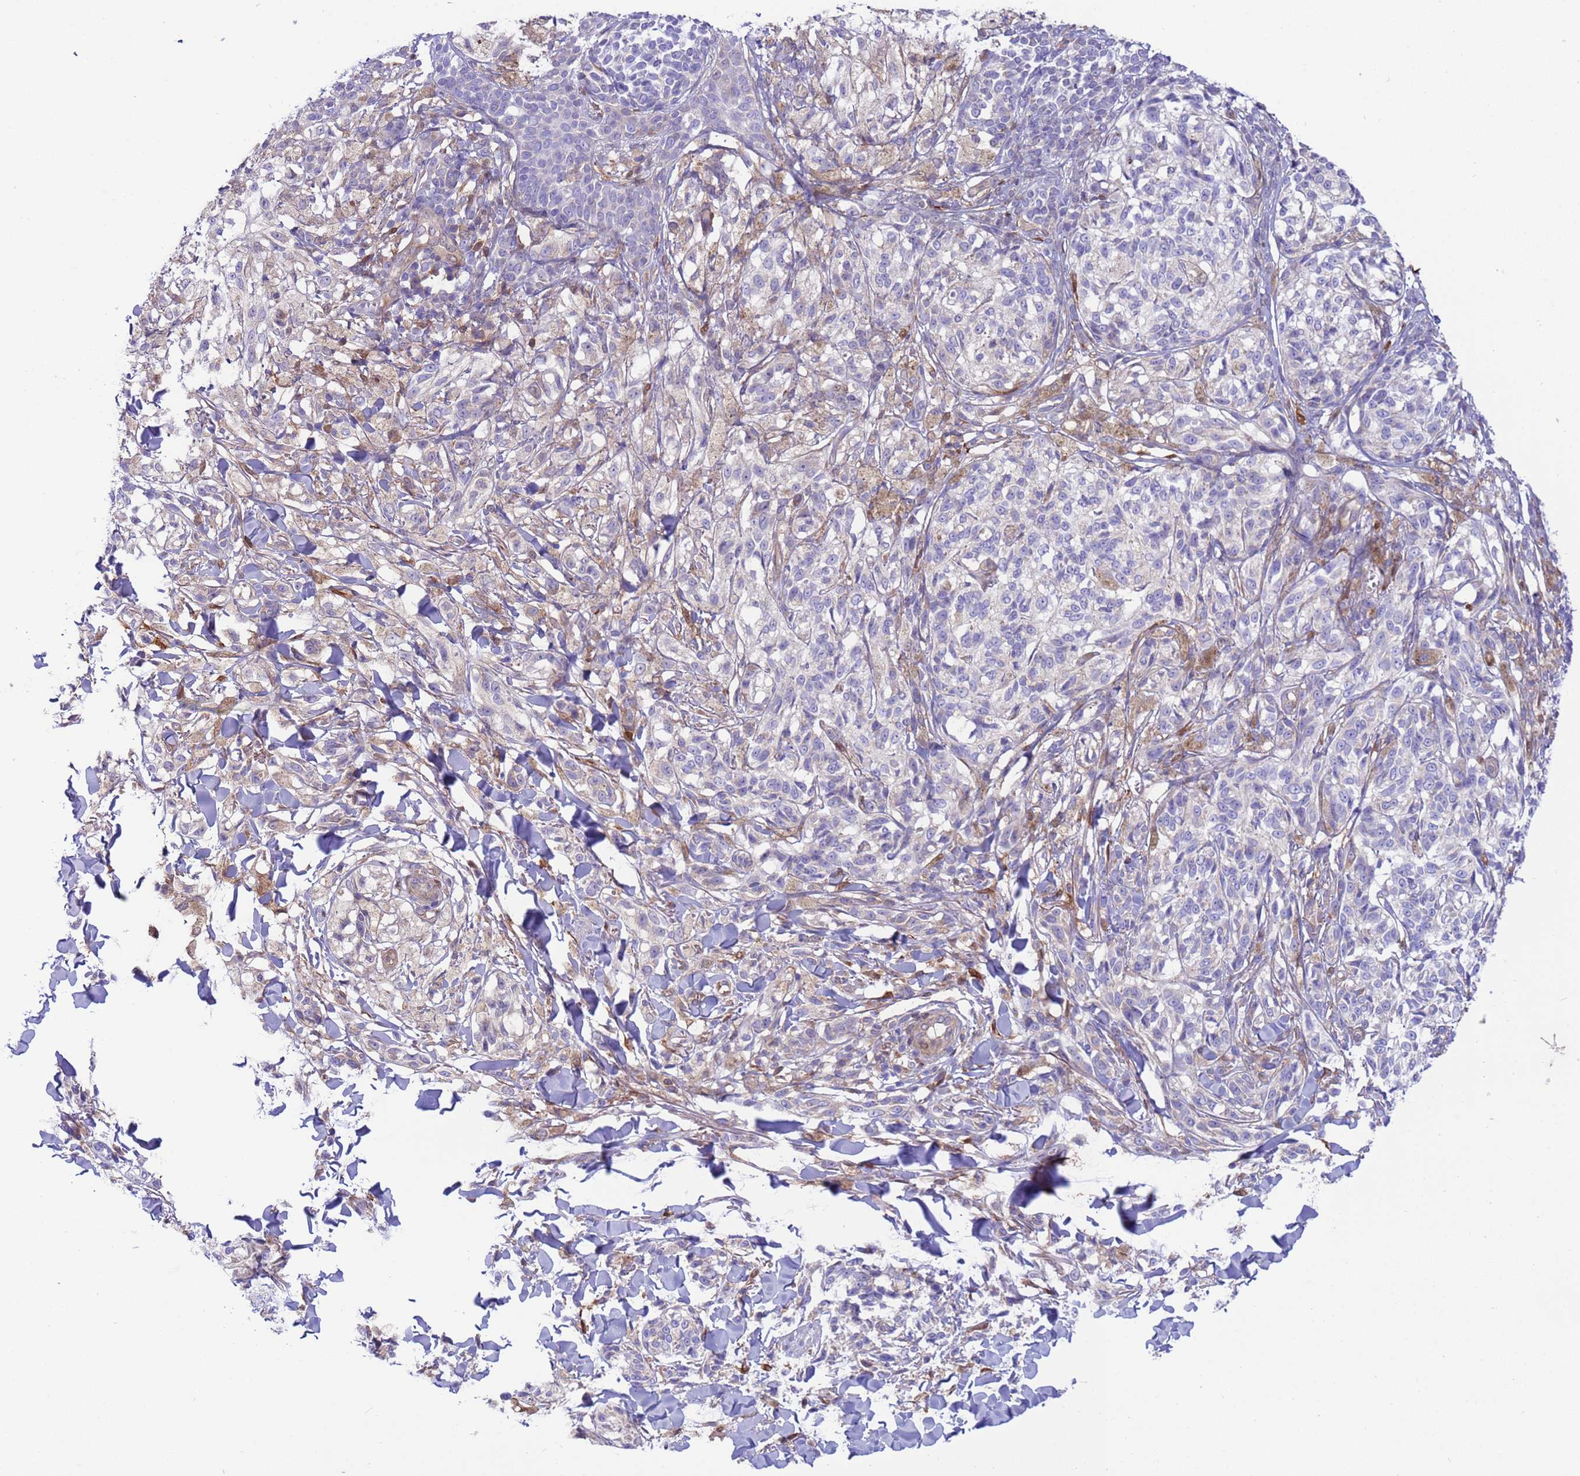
{"staining": {"intensity": "negative", "quantity": "none", "location": "none"}, "tissue": "melanoma", "cell_type": "Tumor cells", "image_type": "cancer", "snomed": [{"axis": "morphology", "description": "Malignant melanoma, NOS"}, {"axis": "topography", "description": "Skin of upper extremity"}], "caption": "IHC histopathology image of neoplastic tissue: human melanoma stained with DAB shows no significant protein positivity in tumor cells.", "gene": "C6orf47", "patient": {"sex": "male", "age": 40}}